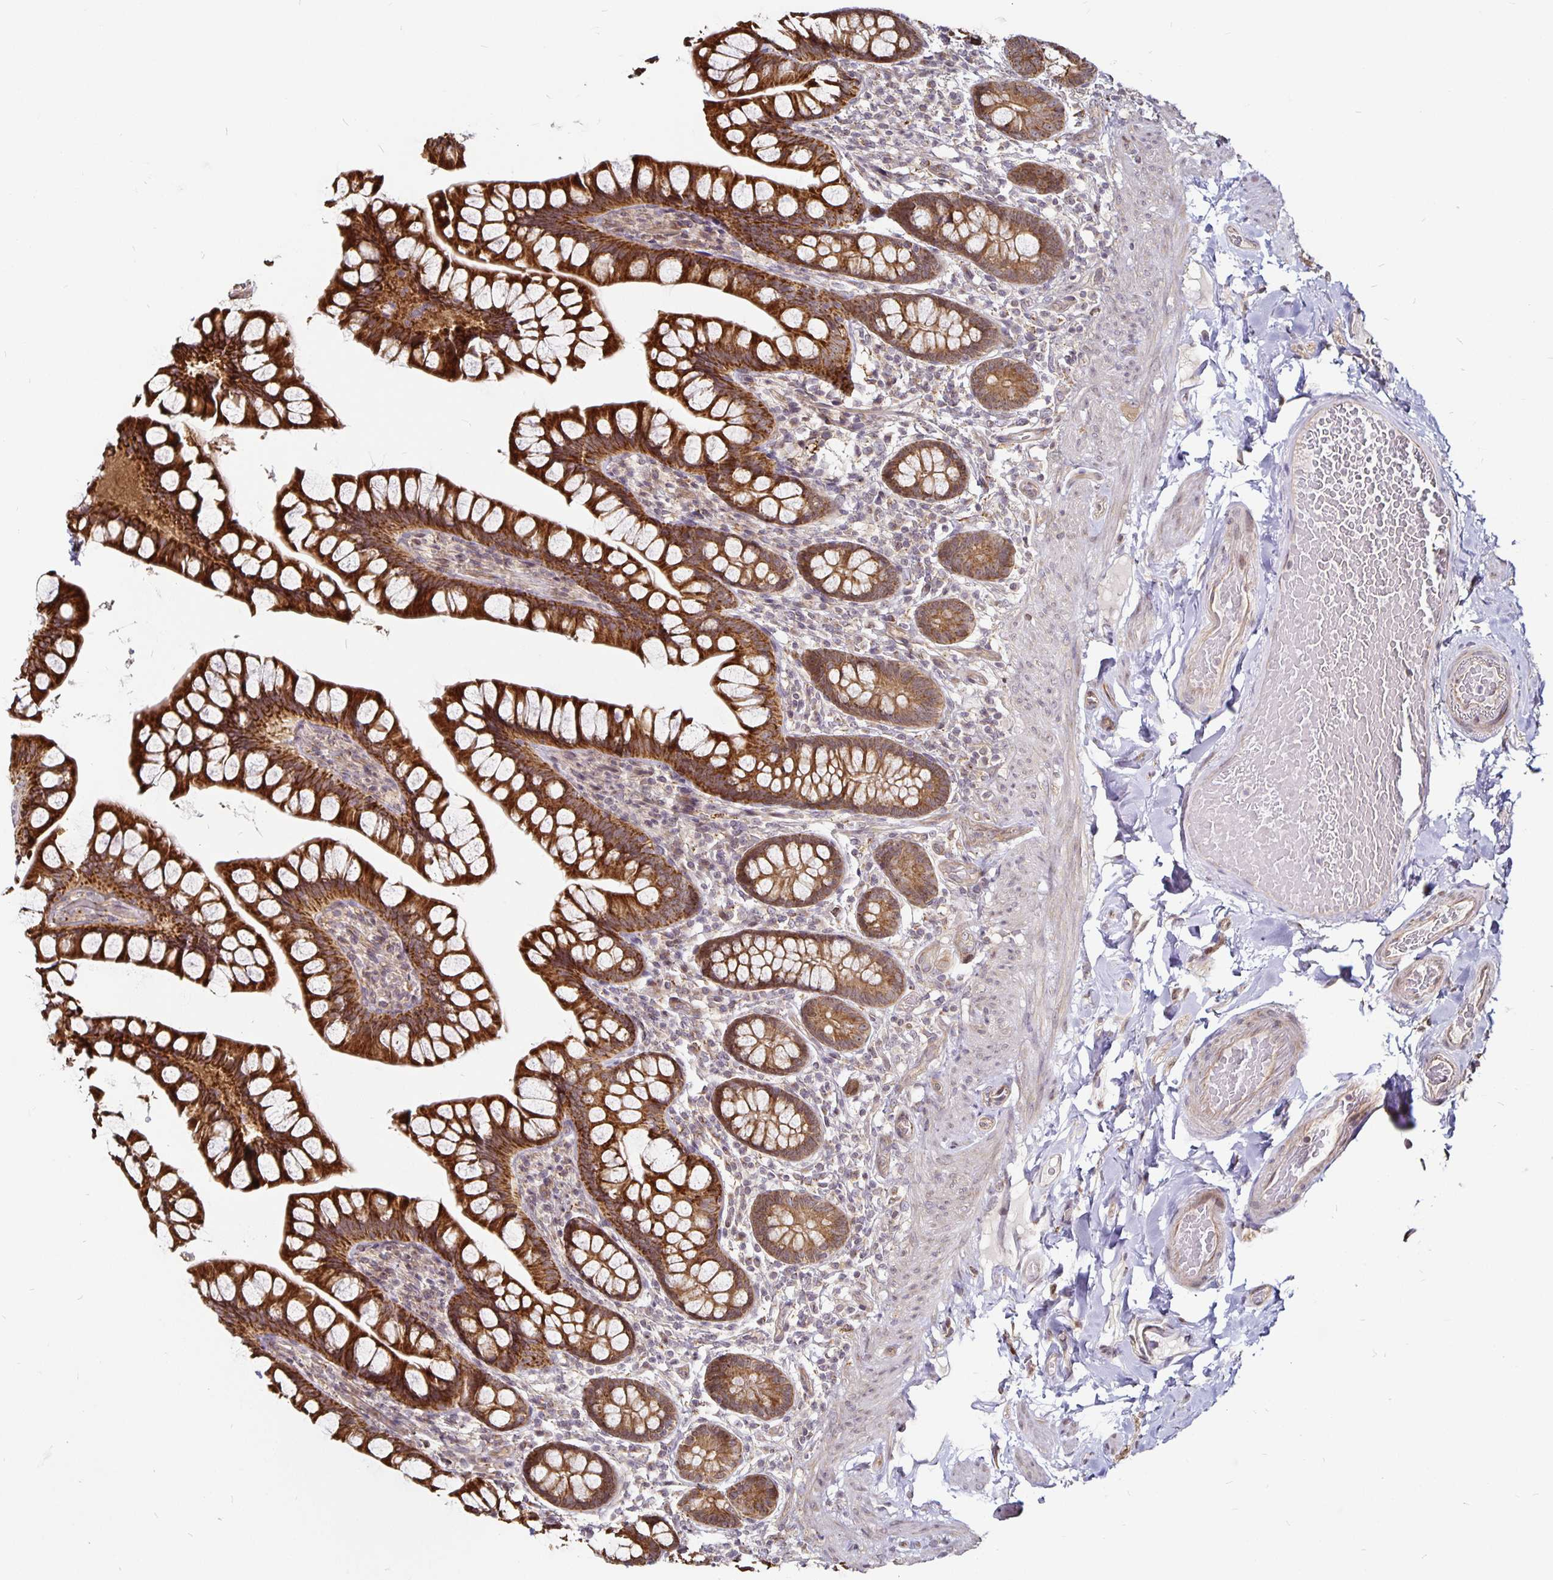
{"staining": {"intensity": "strong", "quantity": ">75%", "location": "cytoplasmic/membranous"}, "tissue": "small intestine", "cell_type": "Glandular cells", "image_type": "normal", "snomed": [{"axis": "morphology", "description": "Normal tissue, NOS"}, {"axis": "topography", "description": "Small intestine"}], "caption": "This is a photomicrograph of immunohistochemistry (IHC) staining of benign small intestine, which shows strong expression in the cytoplasmic/membranous of glandular cells.", "gene": "CYP27A1", "patient": {"sex": "male", "age": 70}}